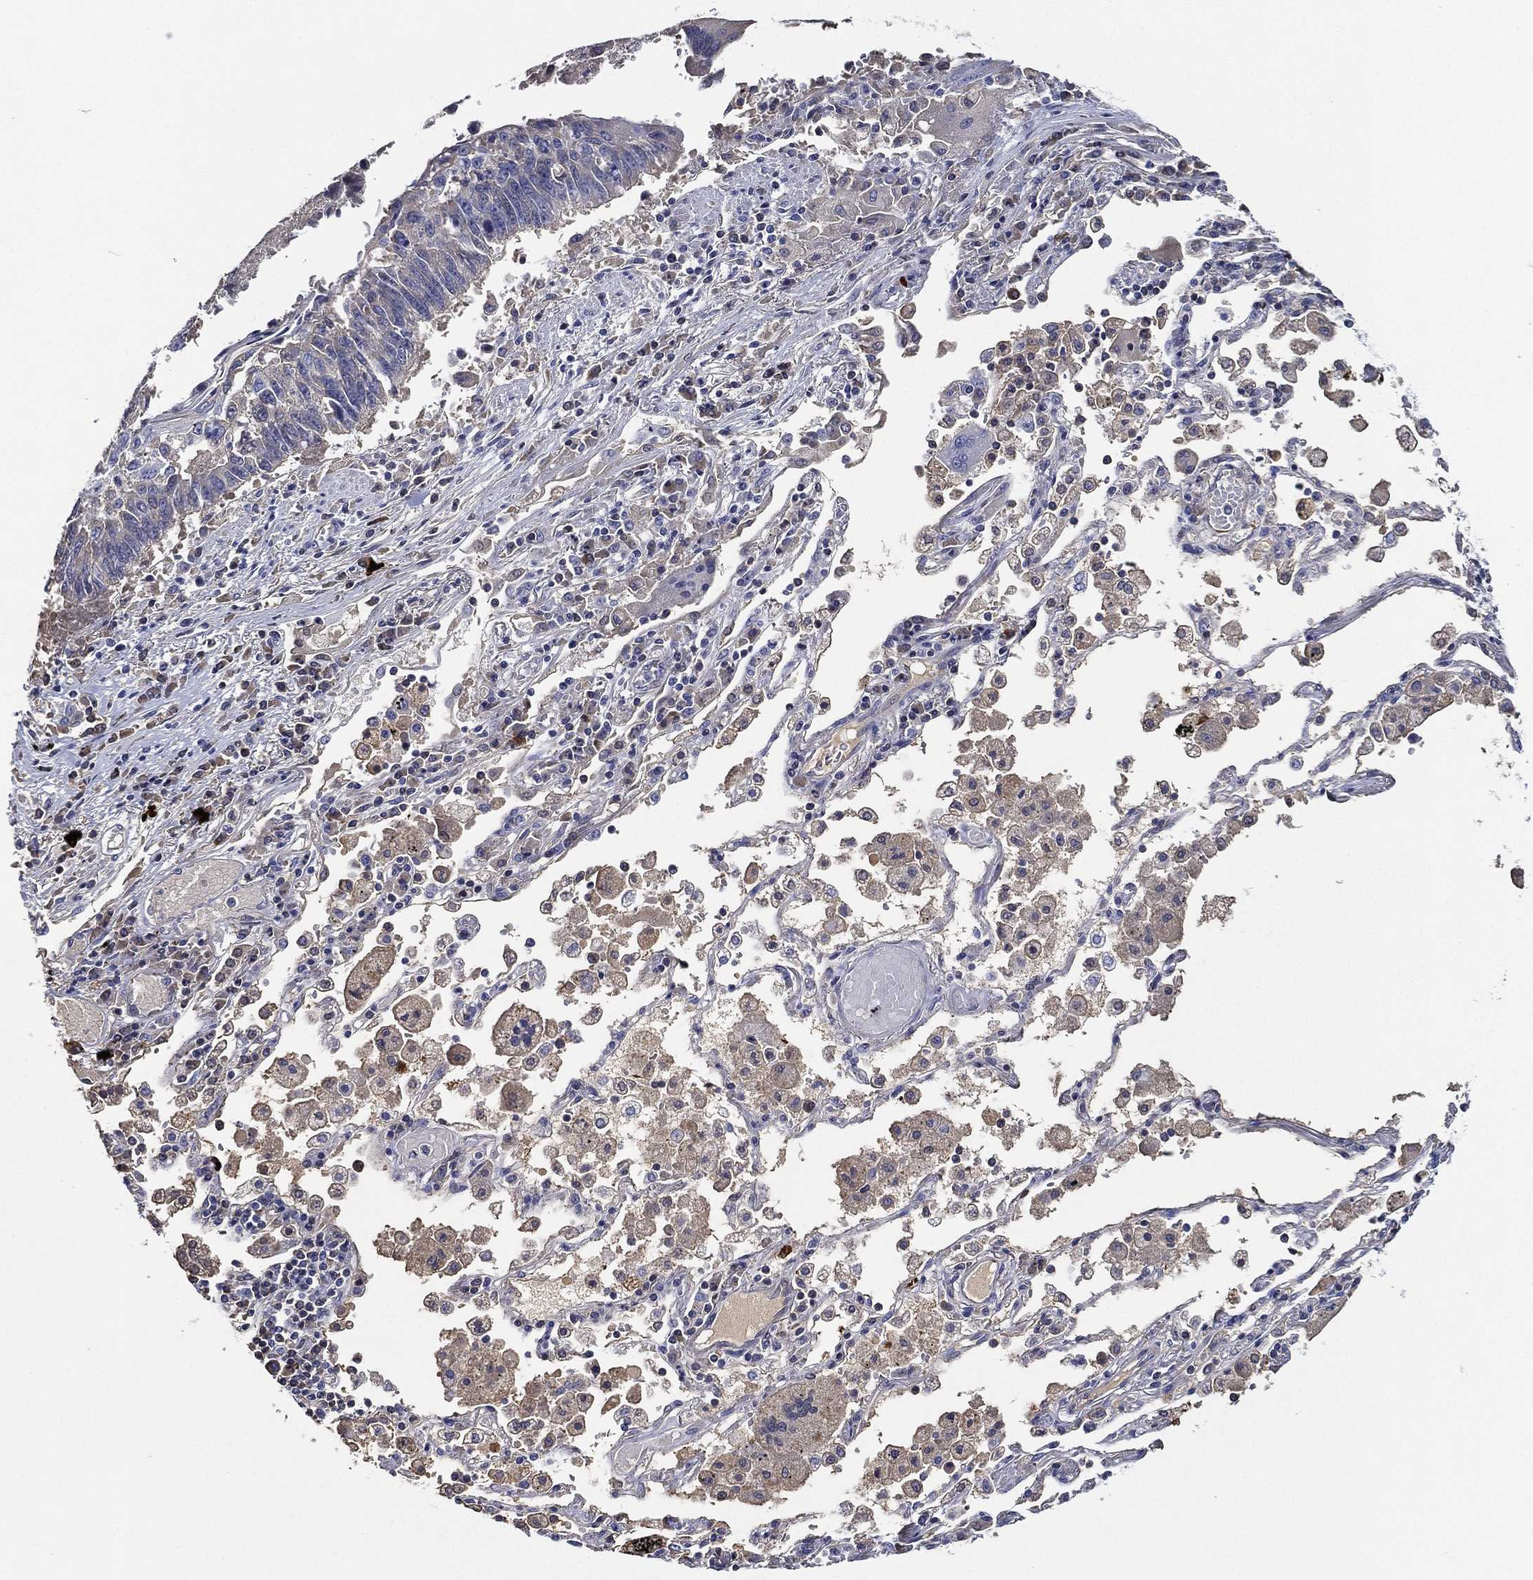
{"staining": {"intensity": "negative", "quantity": "none", "location": "none"}, "tissue": "lung cancer", "cell_type": "Tumor cells", "image_type": "cancer", "snomed": [{"axis": "morphology", "description": "Squamous cell carcinoma, NOS"}, {"axis": "topography", "description": "Lung"}], "caption": "Tumor cells show no significant positivity in lung cancer (squamous cell carcinoma).", "gene": "TMPRSS11D", "patient": {"sex": "male", "age": 73}}